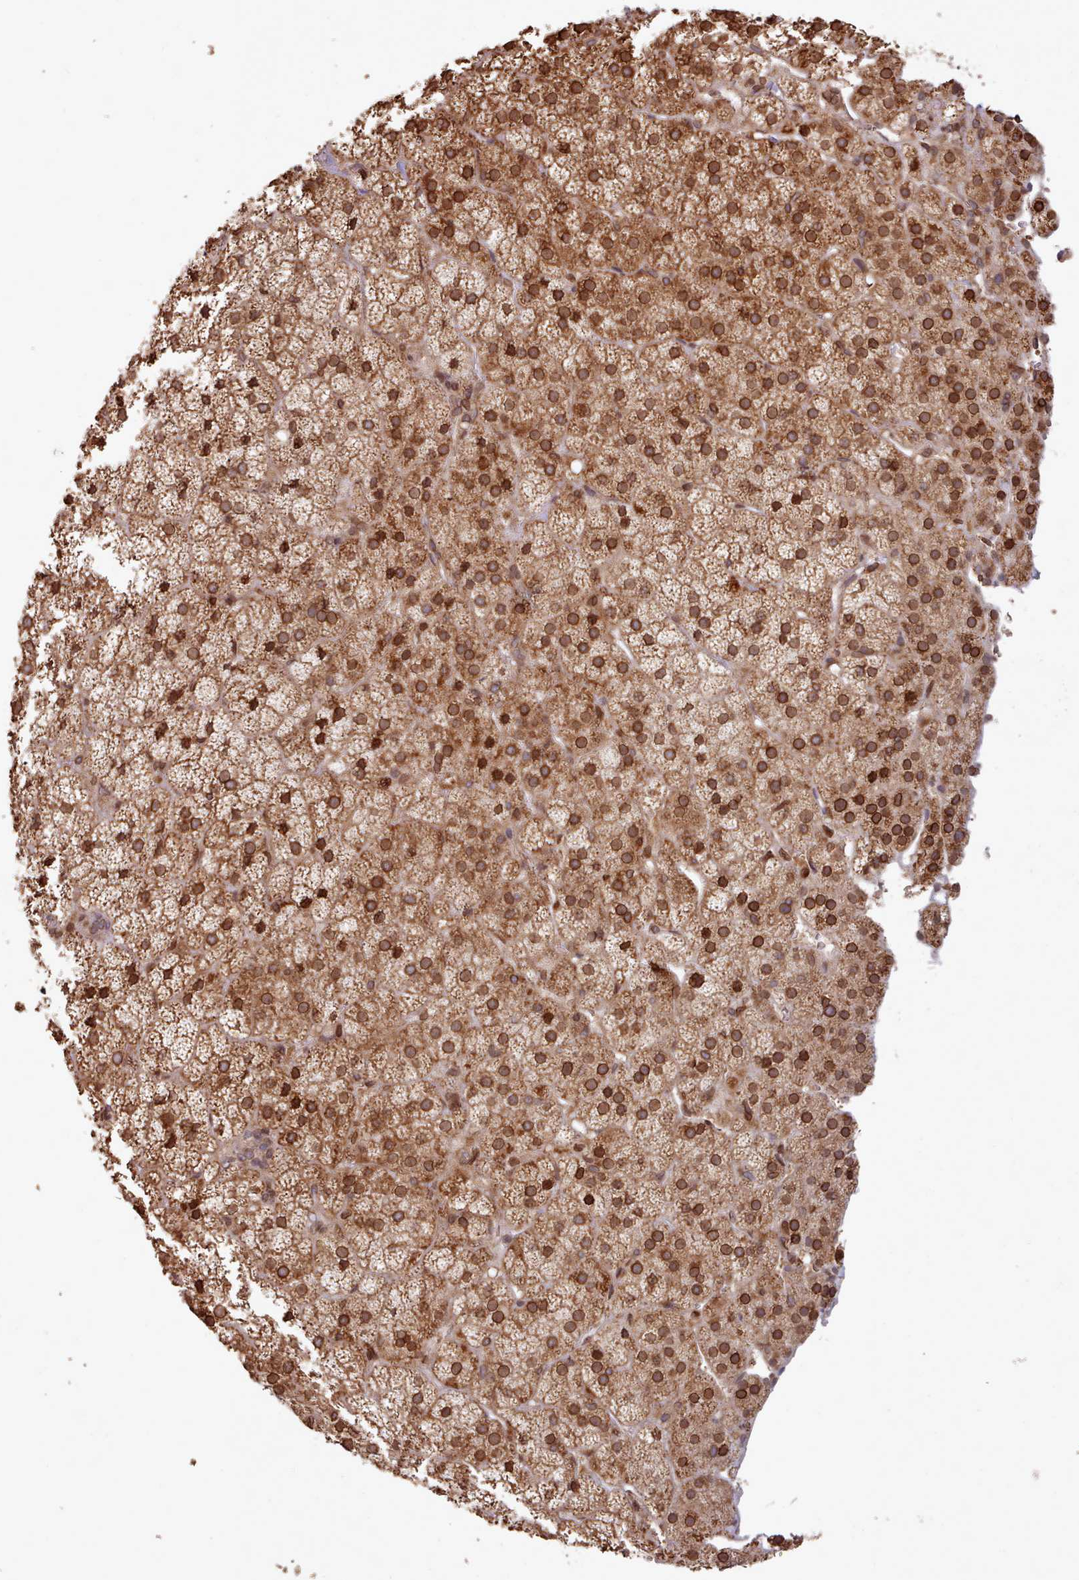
{"staining": {"intensity": "strong", "quantity": ">75%", "location": "cytoplasmic/membranous,nuclear"}, "tissue": "adrenal gland", "cell_type": "Glandular cells", "image_type": "normal", "snomed": [{"axis": "morphology", "description": "Normal tissue, NOS"}, {"axis": "topography", "description": "Adrenal gland"}], "caption": "Immunohistochemical staining of benign human adrenal gland displays >75% levels of strong cytoplasmic/membranous,nuclear protein expression in about >75% of glandular cells. The protein is shown in brown color, while the nuclei are stained blue.", "gene": "TOR1AIP1", "patient": {"sex": "female", "age": 70}}